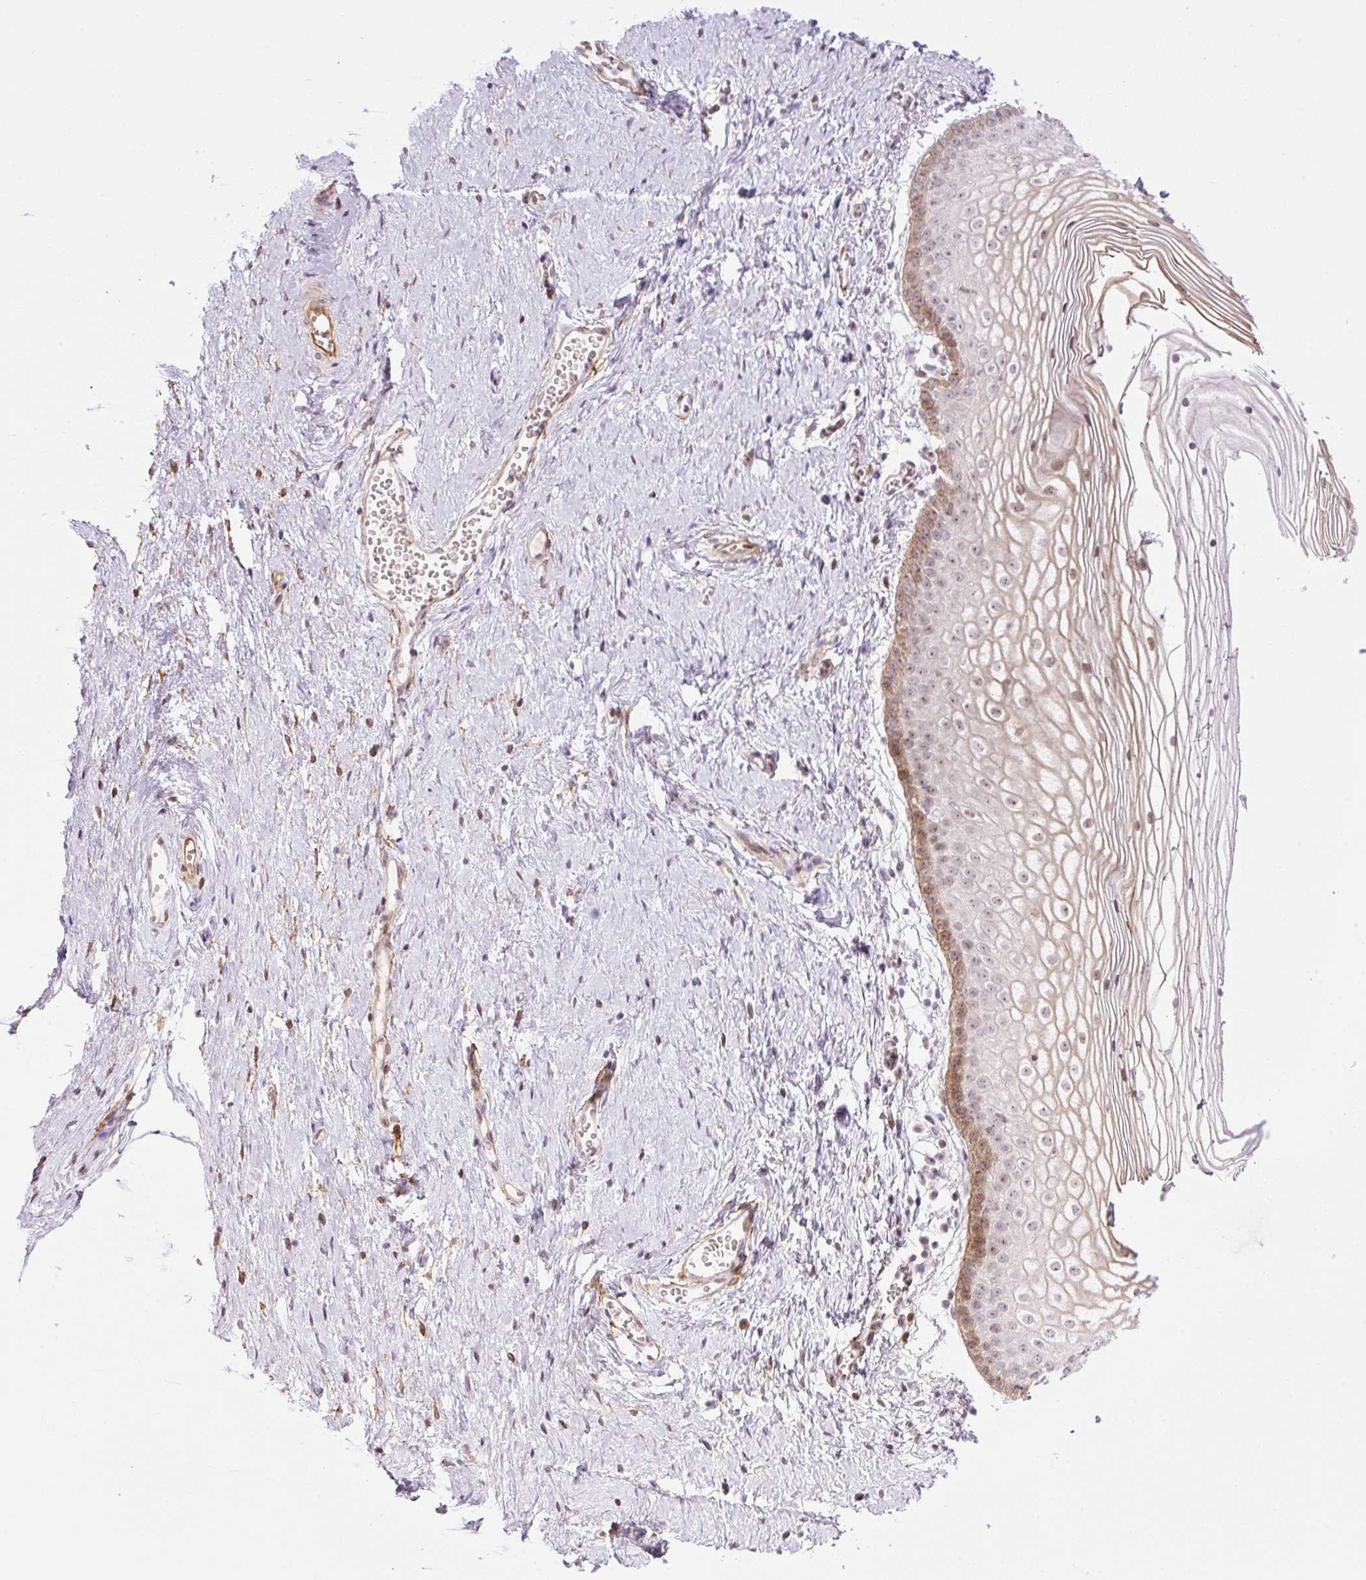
{"staining": {"intensity": "moderate", "quantity": "<25%", "location": "cytoplasmic/membranous,nuclear"}, "tissue": "vagina", "cell_type": "Squamous epithelial cells", "image_type": "normal", "snomed": [{"axis": "morphology", "description": "Normal tissue, NOS"}, {"axis": "topography", "description": "Vagina"}], "caption": "High-magnification brightfield microscopy of unremarkable vagina stained with DAB (3,3'-diaminobenzidine) (brown) and counterstained with hematoxylin (blue). squamous epithelial cells exhibit moderate cytoplasmic/membranous,nuclear staining is present in approximately<25% of cells. The staining is performed using DAB (3,3'-diaminobenzidine) brown chromogen to label protein expression. The nuclei are counter-stained blue using hematoxylin.", "gene": "ENSG00000268750", "patient": {"sex": "female", "age": 56}}